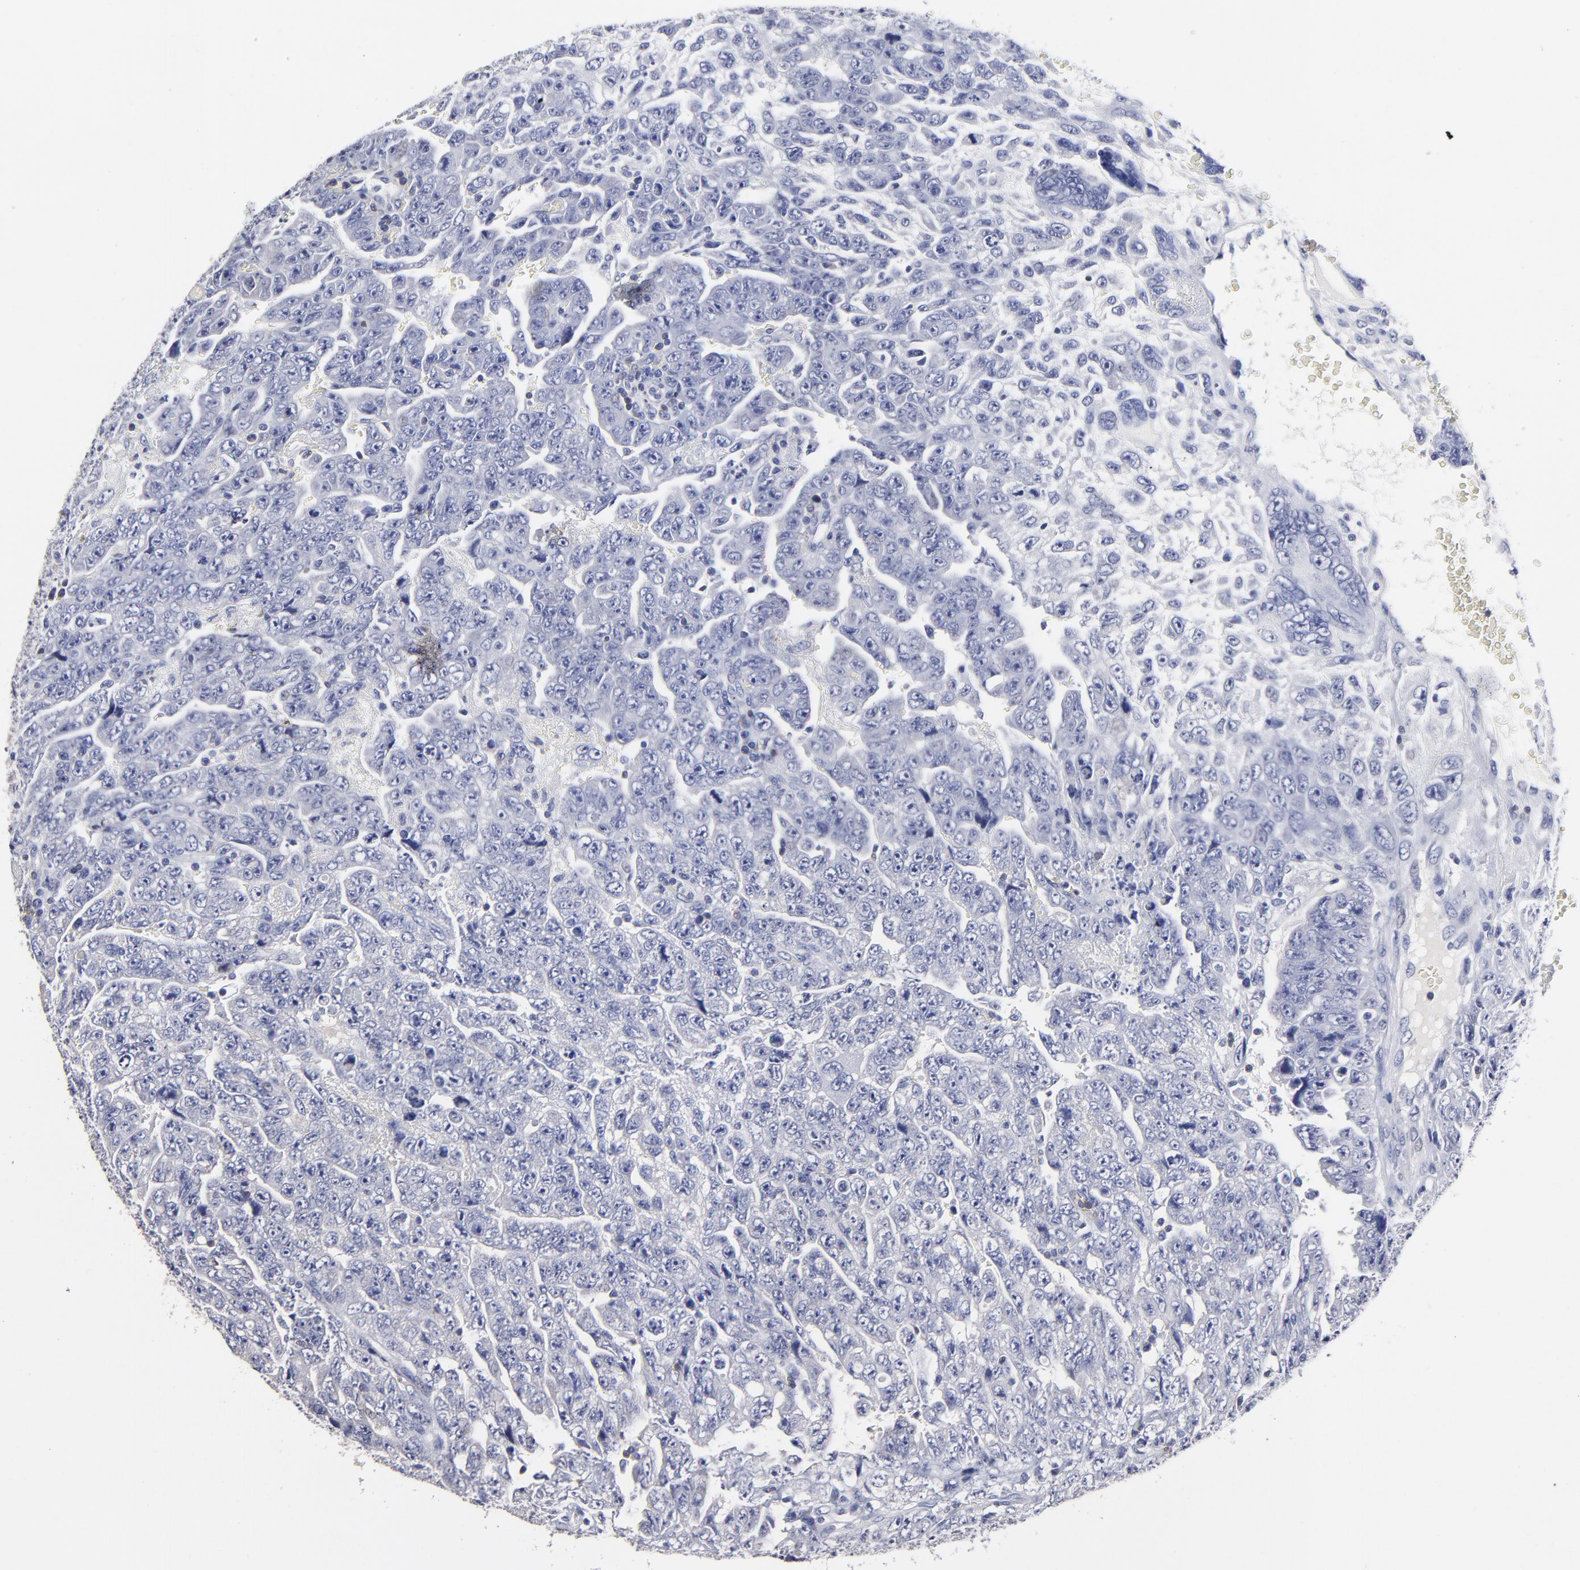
{"staining": {"intensity": "negative", "quantity": "none", "location": "none"}, "tissue": "testis cancer", "cell_type": "Tumor cells", "image_type": "cancer", "snomed": [{"axis": "morphology", "description": "Carcinoma, Embryonal, NOS"}, {"axis": "topography", "description": "Testis"}], "caption": "This histopathology image is of testis embryonal carcinoma stained with immunohistochemistry (IHC) to label a protein in brown with the nuclei are counter-stained blue. There is no expression in tumor cells.", "gene": "TRAT1", "patient": {"sex": "male", "age": 28}}